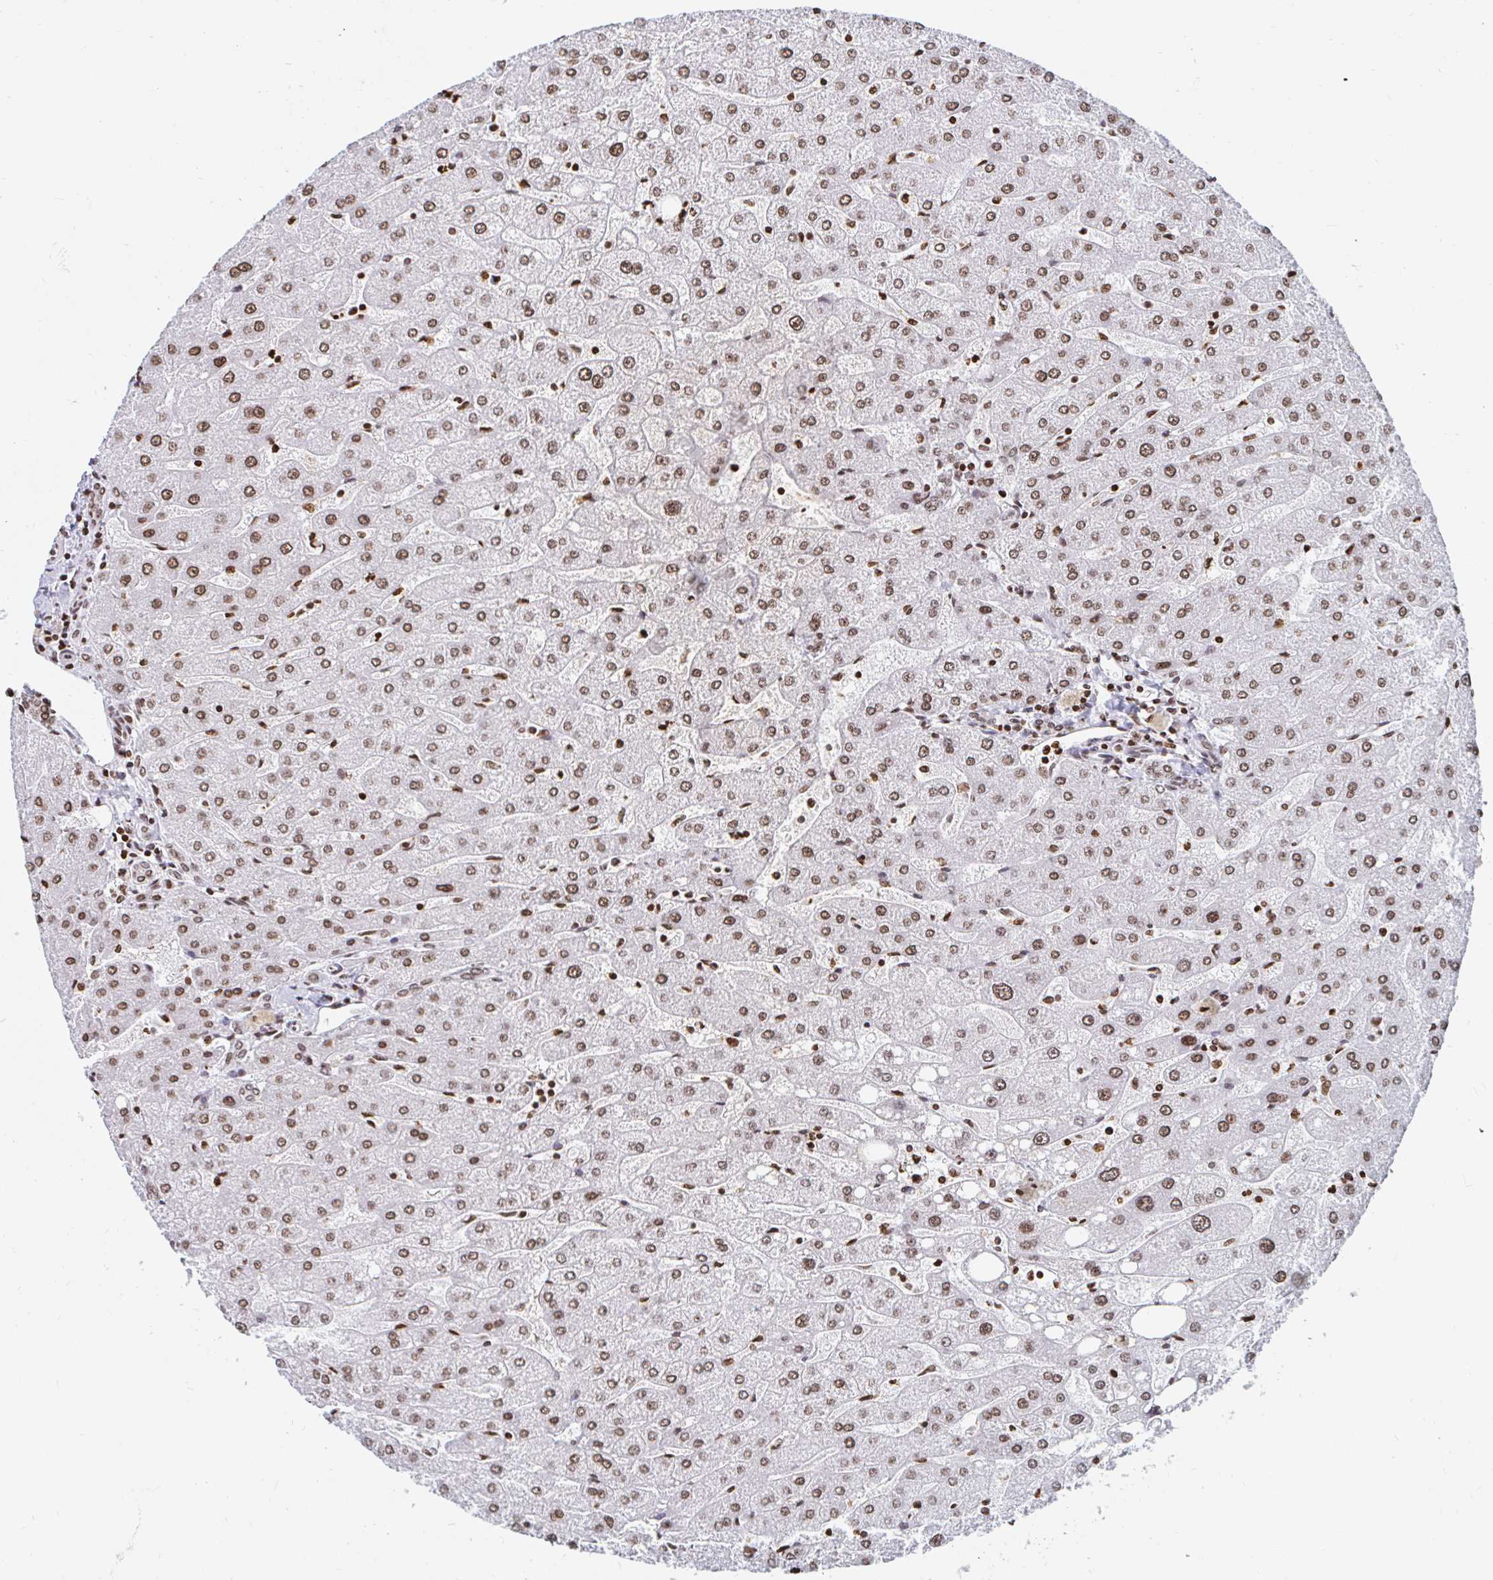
{"staining": {"intensity": "moderate", "quantity": ">75%", "location": "nuclear"}, "tissue": "liver", "cell_type": "Cholangiocytes", "image_type": "normal", "snomed": [{"axis": "morphology", "description": "Normal tissue, NOS"}, {"axis": "topography", "description": "Liver"}], "caption": "This histopathology image exhibits IHC staining of benign human liver, with medium moderate nuclear positivity in approximately >75% of cholangiocytes.", "gene": "HOXC10", "patient": {"sex": "male", "age": 67}}